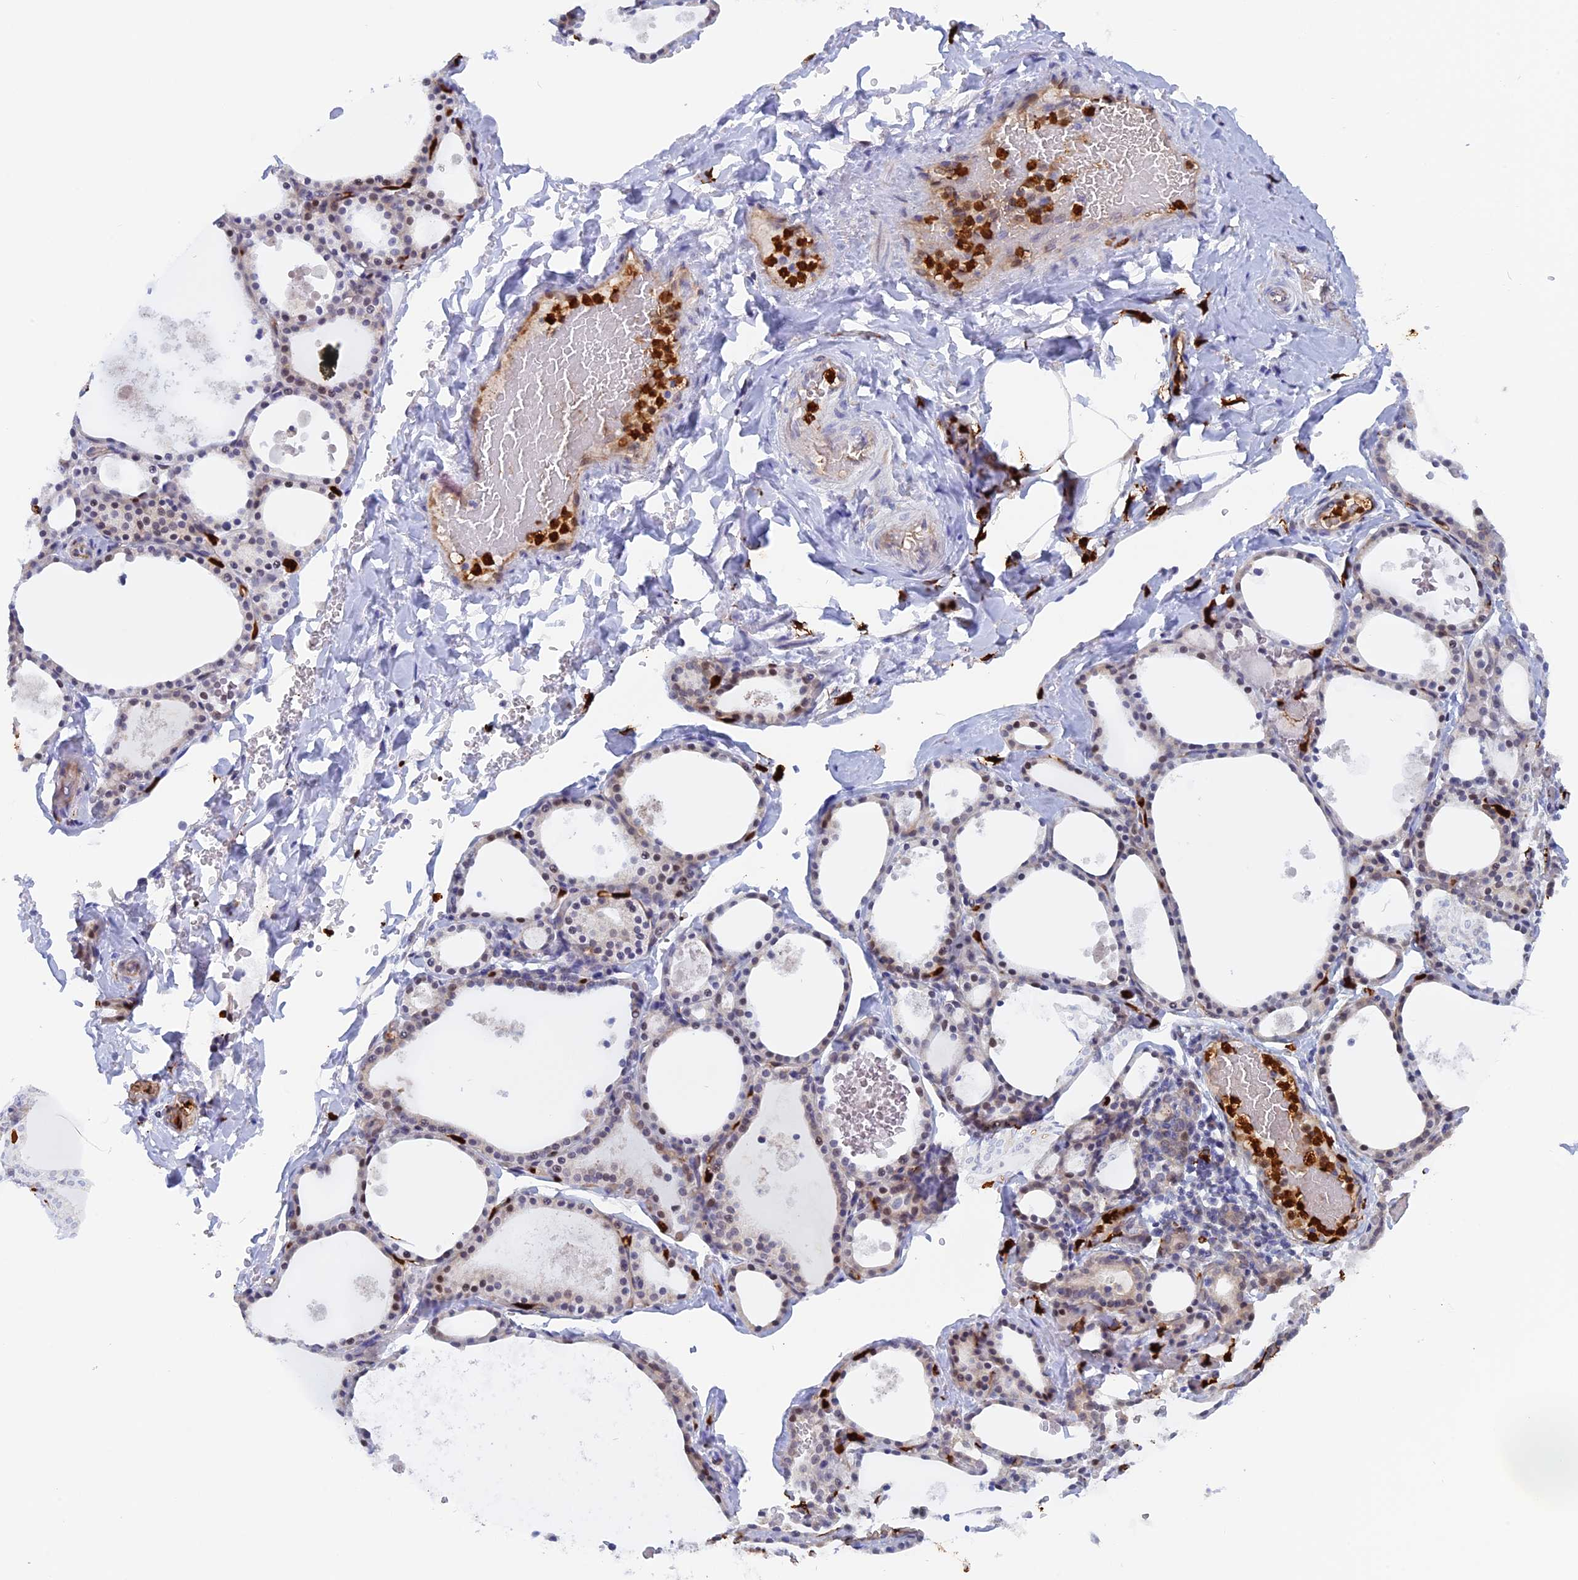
{"staining": {"intensity": "weak", "quantity": "<25%", "location": "nuclear"}, "tissue": "thyroid gland", "cell_type": "Glandular cells", "image_type": "normal", "snomed": [{"axis": "morphology", "description": "Normal tissue, NOS"}, {"axis": "topography", "description": "Thyroid gland"}], "caption": "The image displays no significant staining in glandular cells of thyroid gland.", "gene": "SLC26A1", "patient": {"sex": "male", "age": 56}}